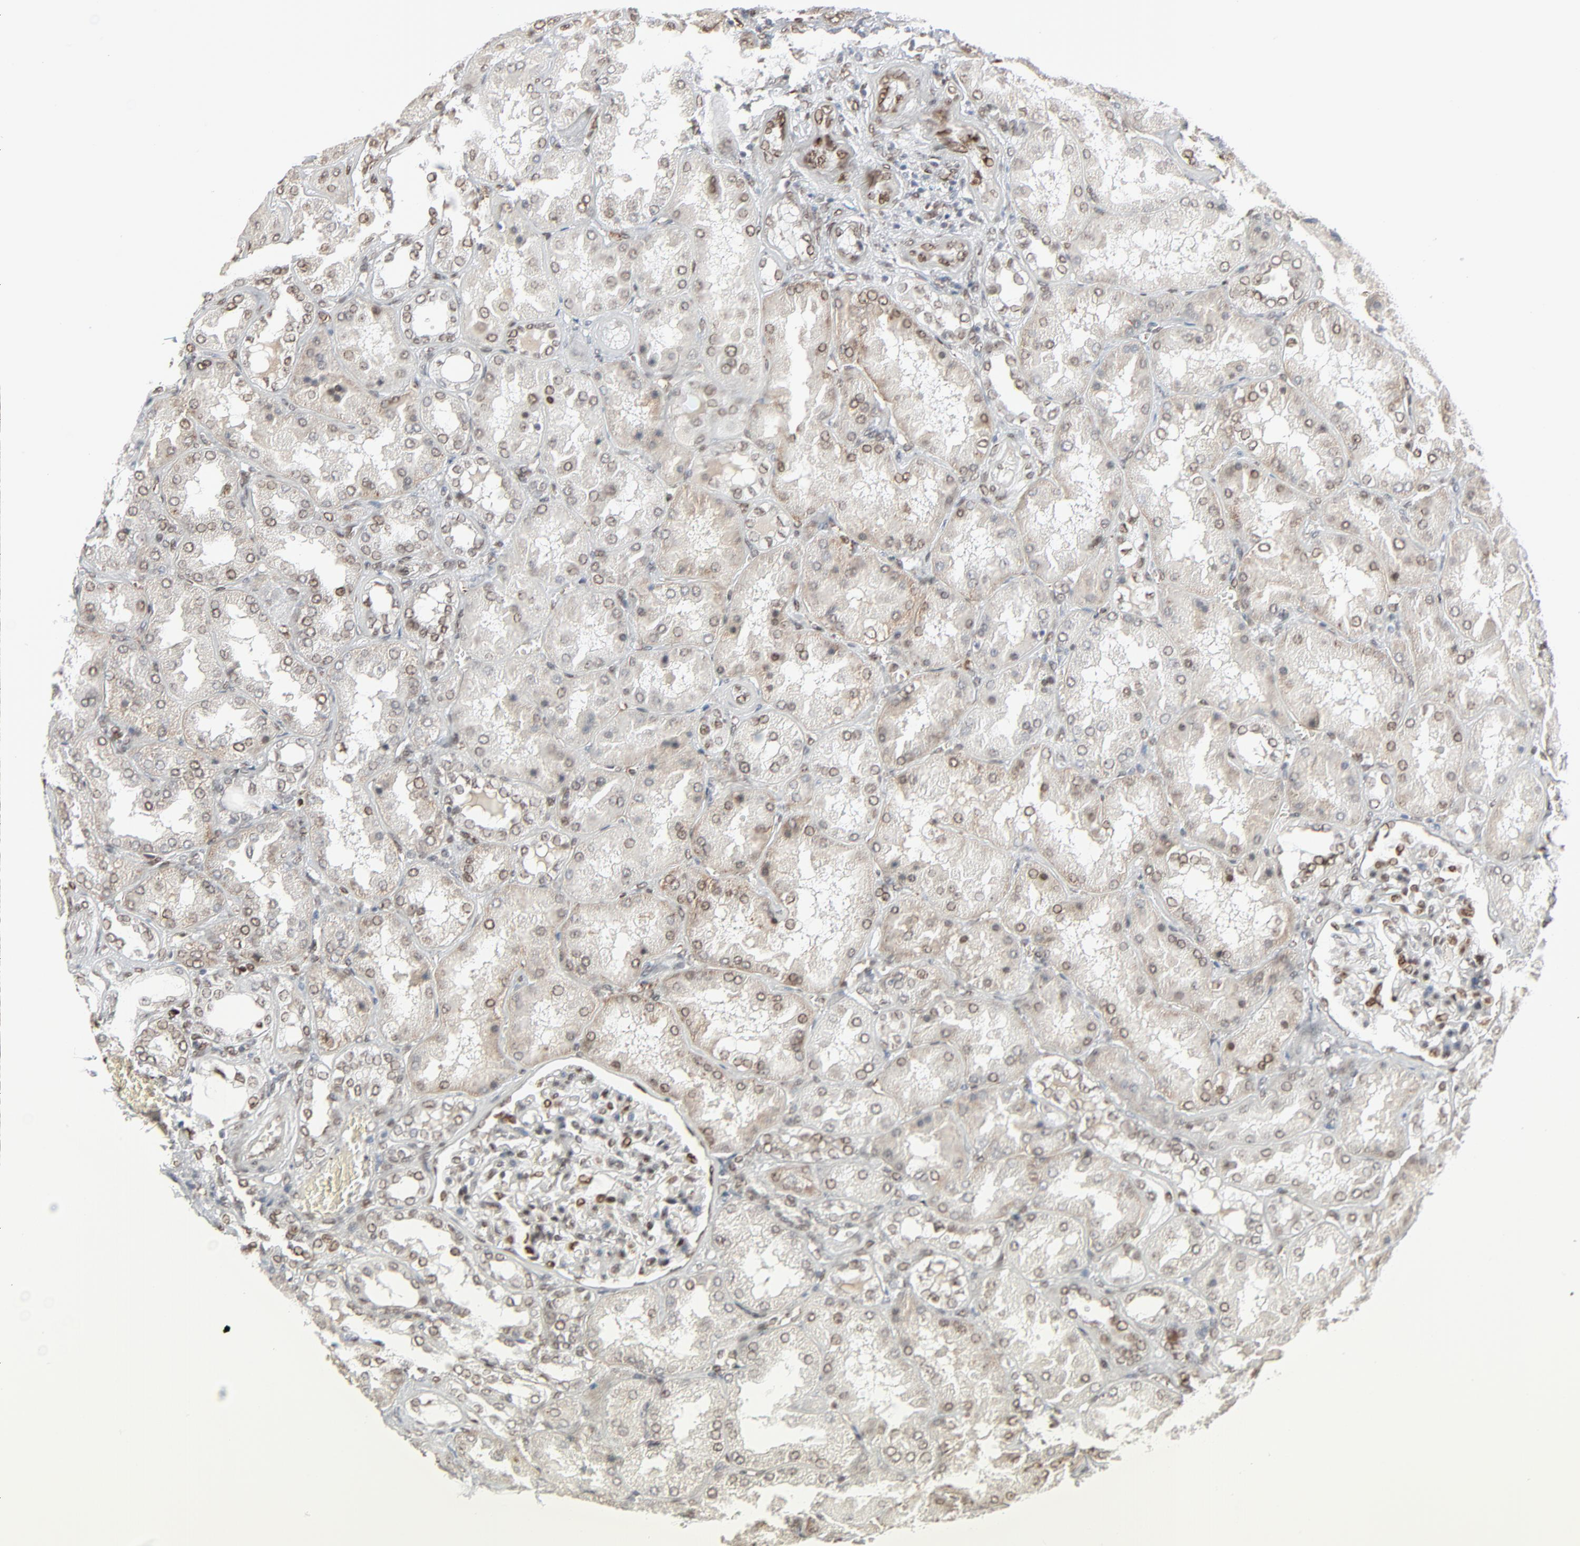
{"staining": {"intensity": "strong", "quantity": ">75%", "location": "nuclear"}, "tissue": "kidney", "cell_type": "Cells in glomeruli", "image_type": "normal", "snomed": [{"axis": "morphology", "description": "Normal tissue, NOS"}, {"axis": "topography", "description": "Kidney"}], "caption": "The image shows staining of benign kidney, revealing strong nuclear protein positivity (brown color) within cells in glomeruli.", "gene": "CUX1", "patient": {"sex": "female", "age": 56}}